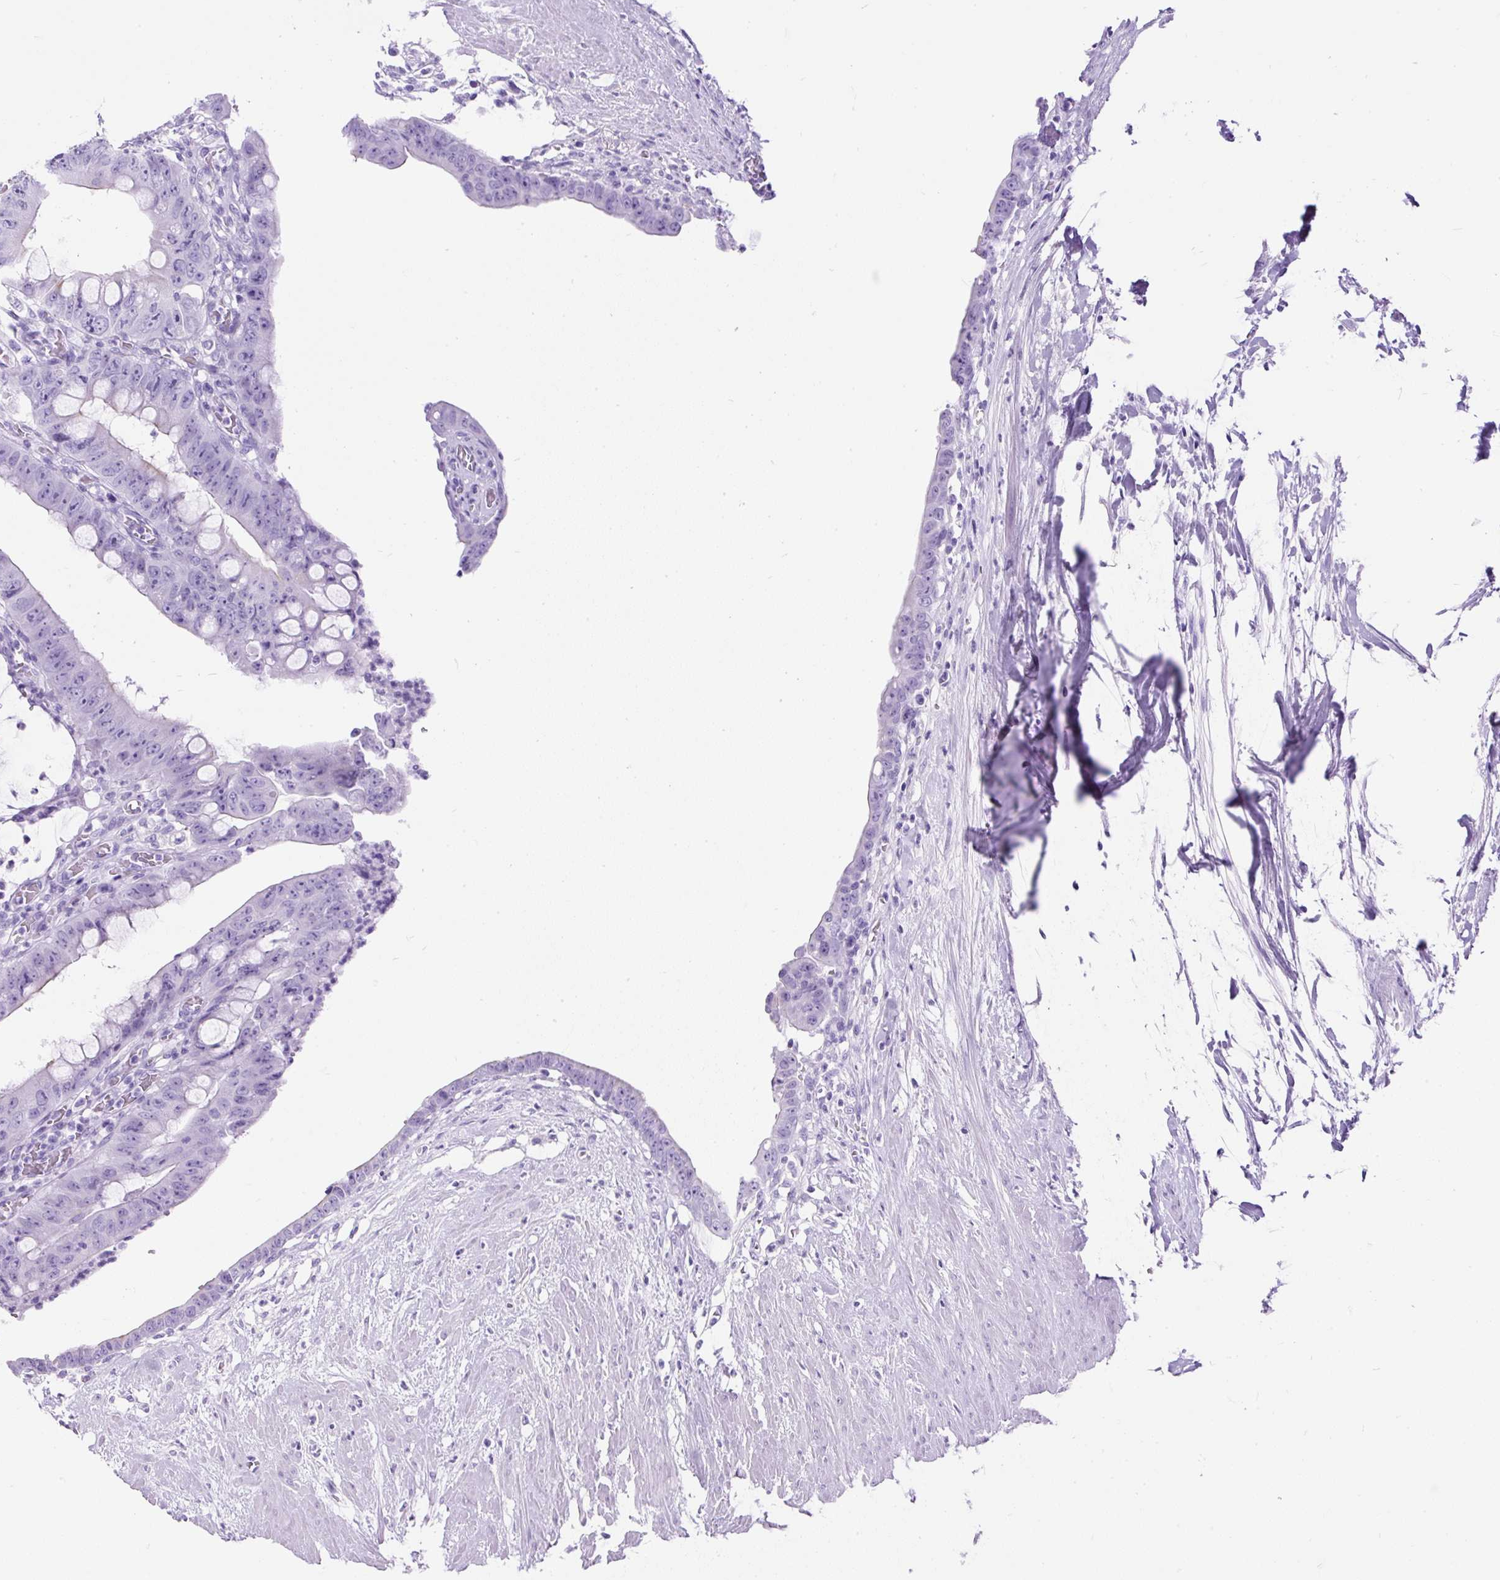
{"staining": {"intensity": "negative", "quantity": "none", "location": "none"}, "tissue": "colorectal cancer", "cell_type": "Tumor cells", "image_type": "cancer", "snomed": [{"axis": "morphology", "description": "Adenocarcinoma, NOS"}, {"axis": "topography", "description": "Rectum"}], "caption": "DAB immunohistochemical staining of human adenocarcinoma (colorectal) demonstrates no significant staining in tumor cells.", "gene": "CEL", "patient": {"sex": "male", "age": 78}}